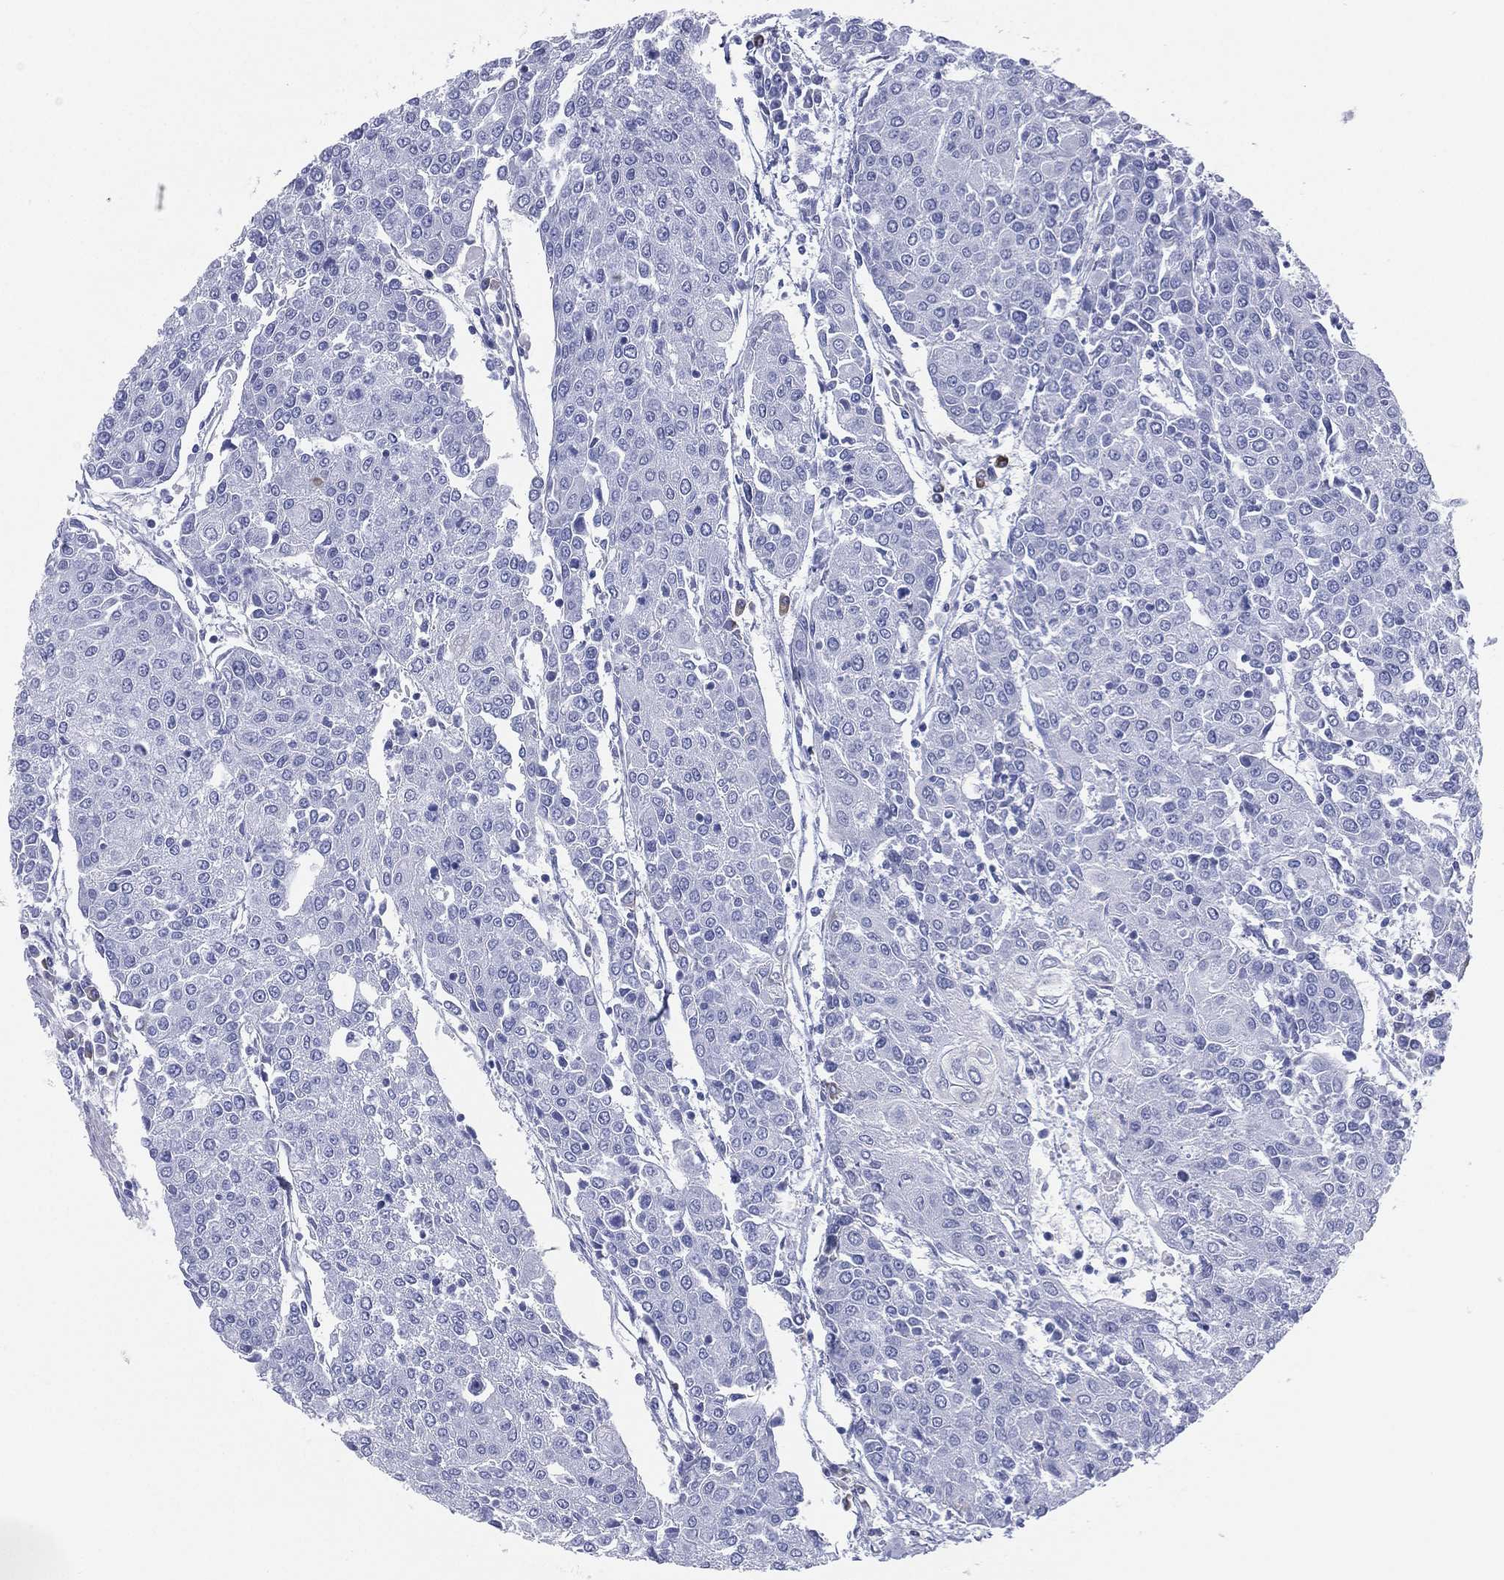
{"staining": {"intensity": "negative", "quantity": "none", "location": "none"}, "tissue": "urothelial cancer", "cell_type": "Tumor cells", "image_type": "cancer", "snomed": [{"axis": "morphology", "description": "Urothelial carcinoma, High grade"}, {"axis": "topography", "description": "Urinary bladder"}], "caption": "Immunohistochemistry histopathology image of neoplastic tissue: human high-grade urothelial carcinoma stained with DAB demonstrates no significant protein positivity in tumor cells. (Immunohistochemistry, brightfield microscopy, high magnification).", "gene": "CD79A", "patient": {"sex": "female", "age": 85}}